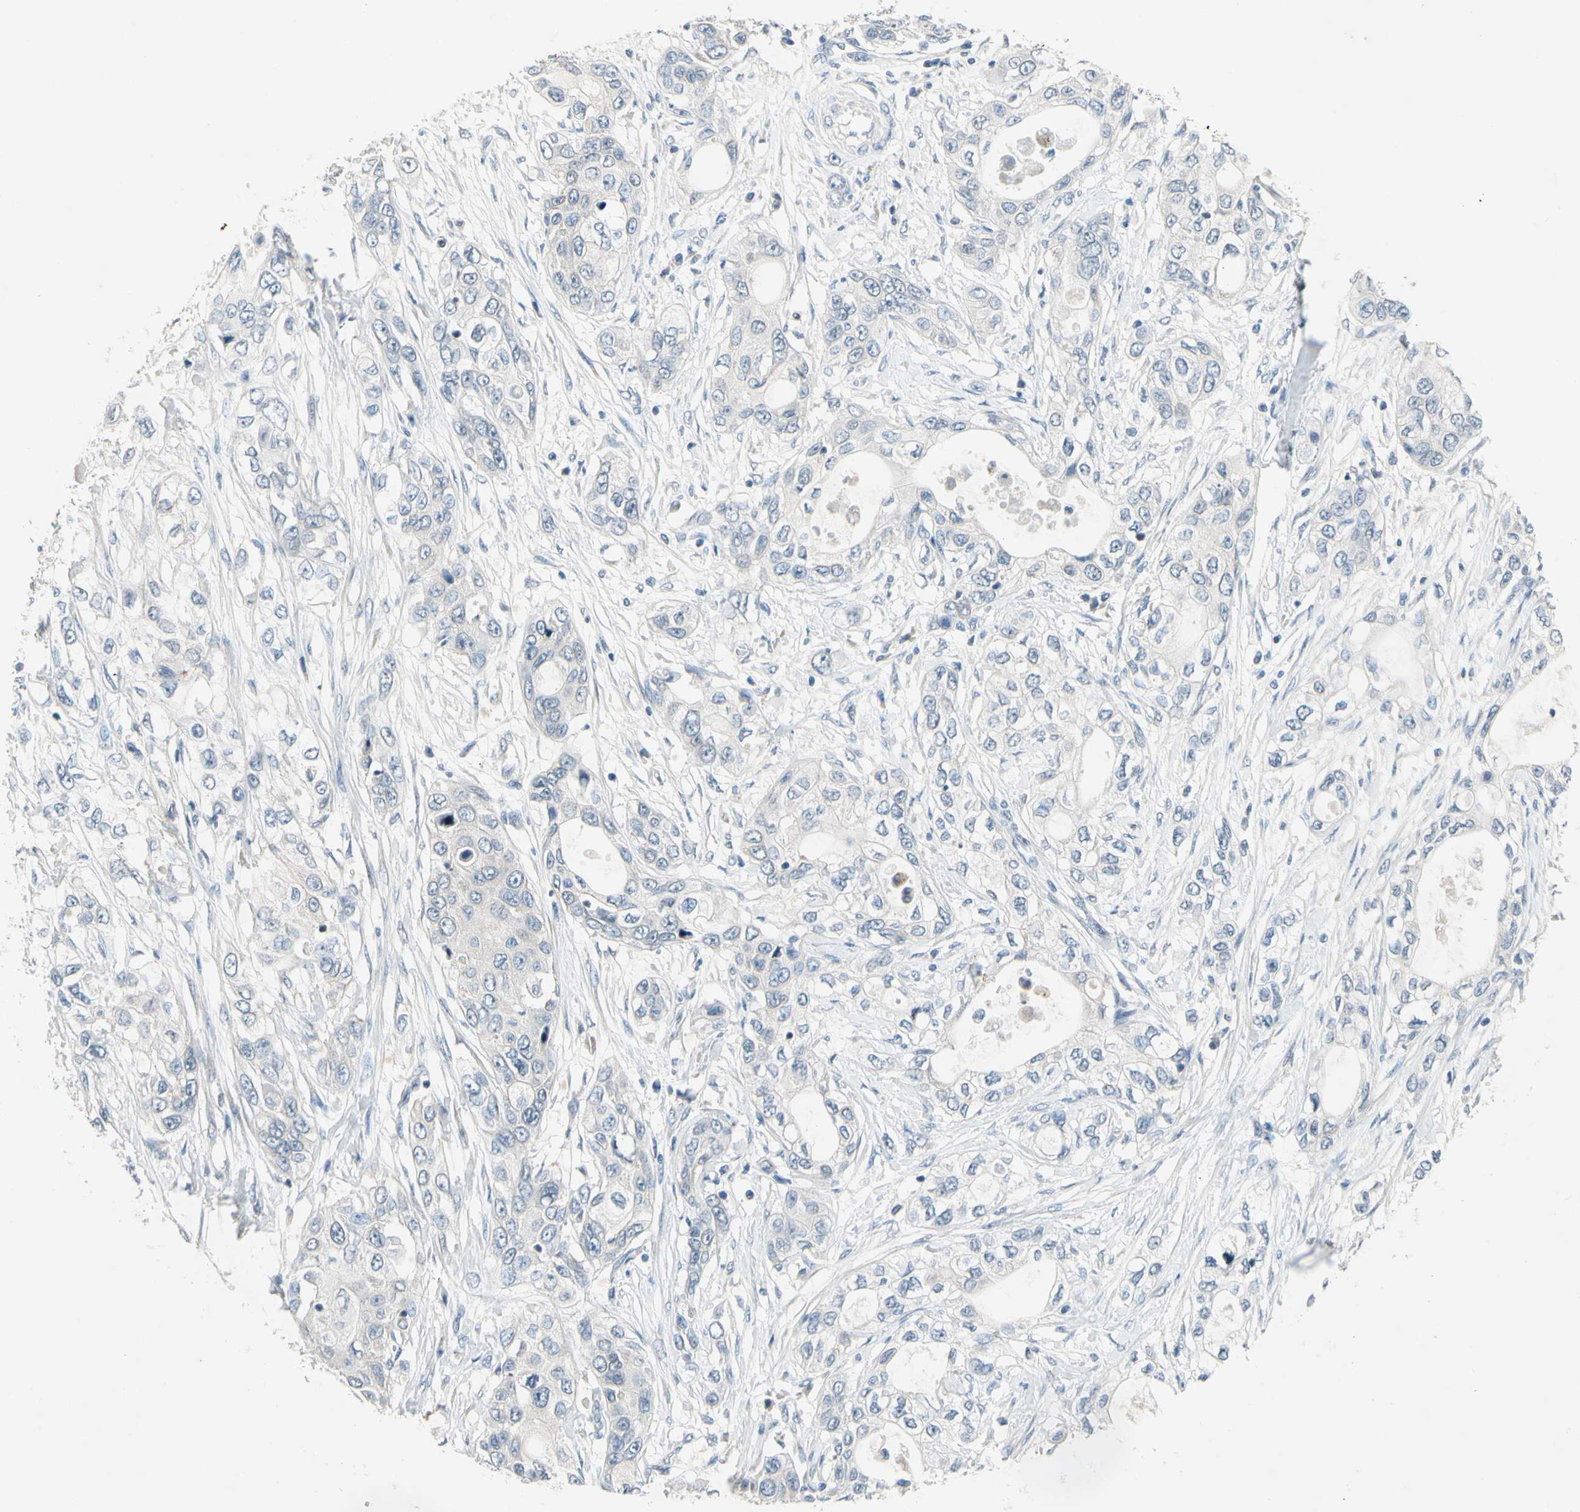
{"staining": {"intensity": "negative", "quantity": "none", "location": "none"}, "tissue": "pancreatic cancer", "cell_type": "Tumor cells", "image_type": "cancer", "snomed": [{"axis": "morphology", "description": "Adenocarcinoma, NOS"}, {"axis": "topography", "description": "Pancreas"}], "caption": "A high-resolution micrograph shows IHC staining of pancreatic cancer (adenocarcinoma), which exhibits no significant expression in tumor cells.", "gene": "PIP5K1B", "patient": {"sex": "female", "age": 70}}